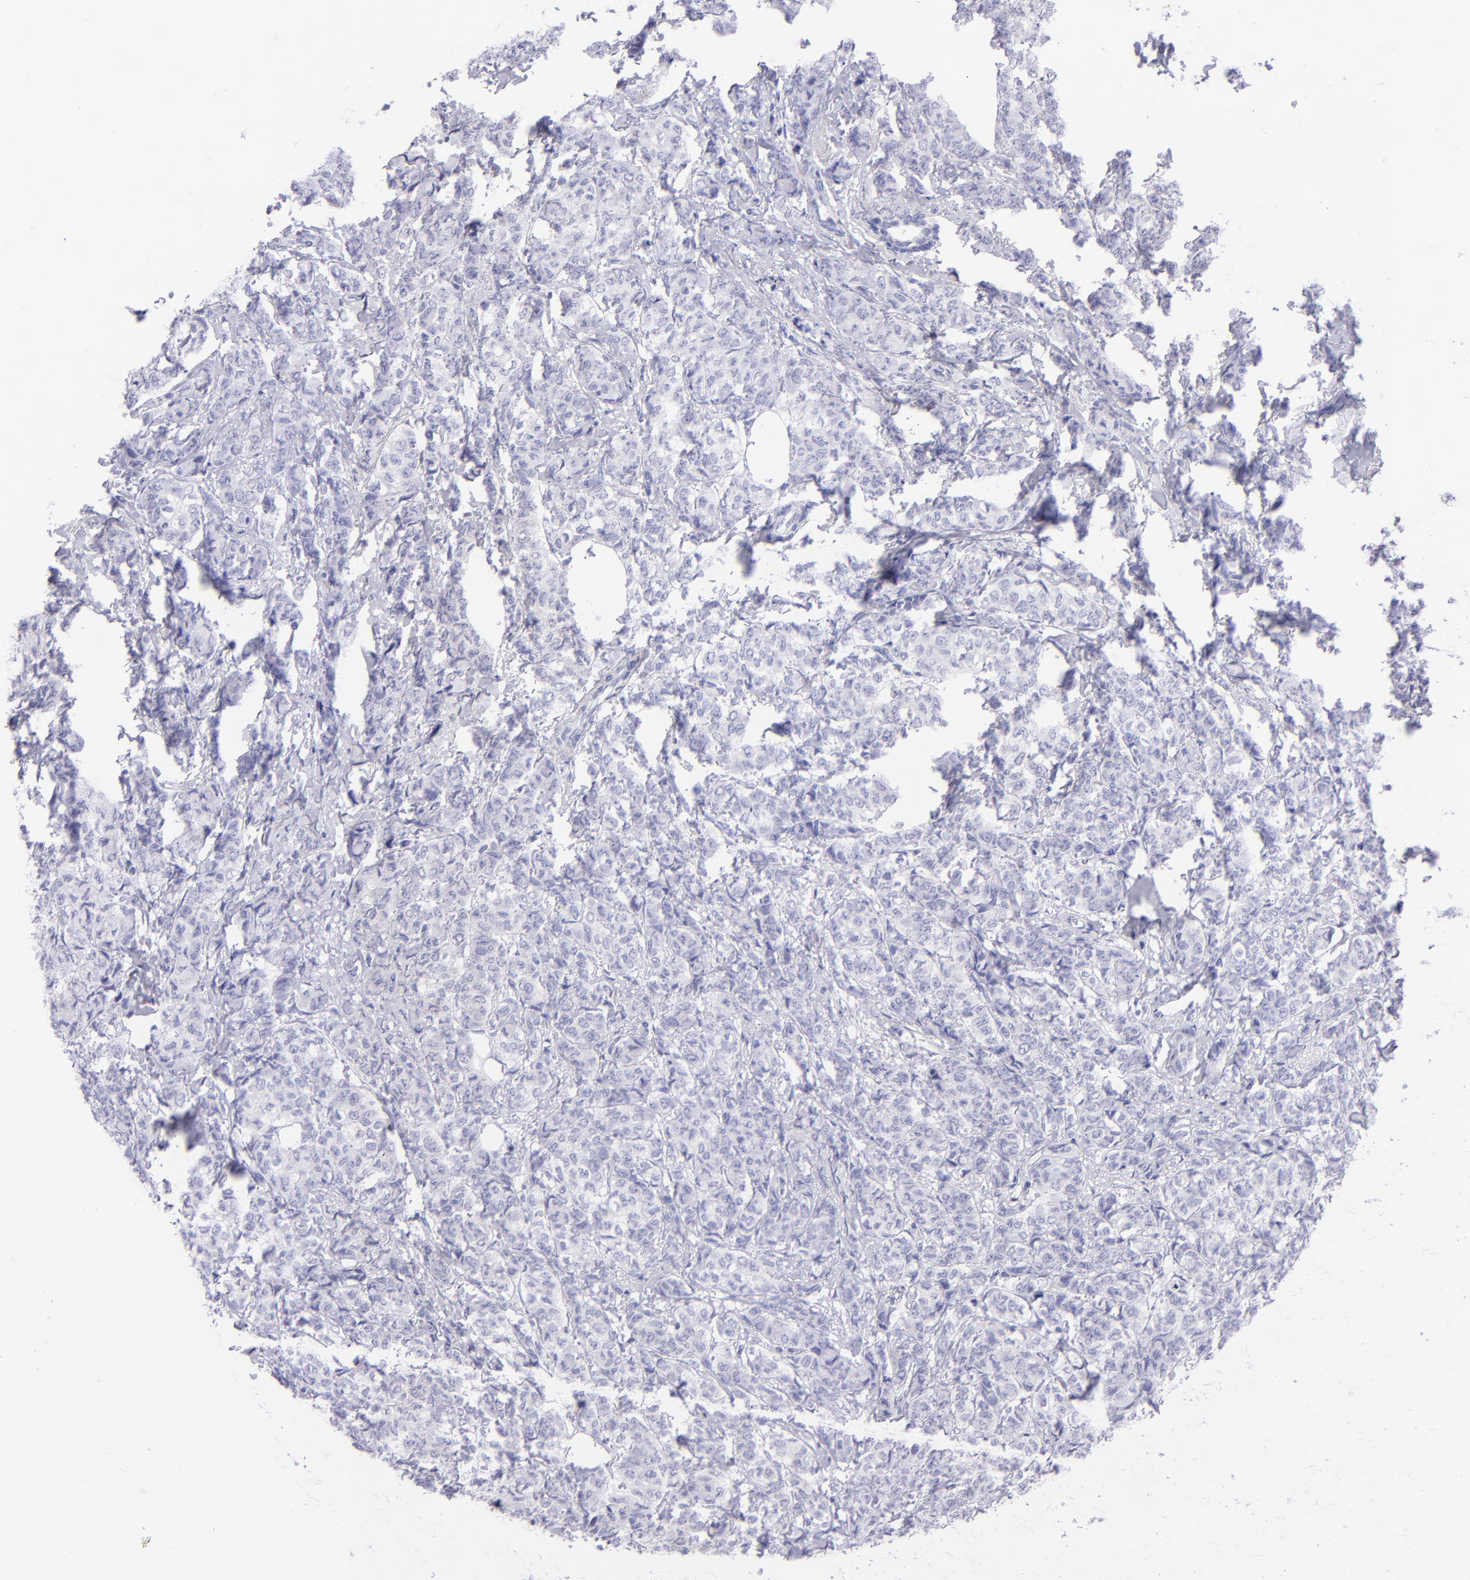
{"staining": {"intensity": "negative", "quantity": "none", "location": "none"}, "tissue": "breast cancer", "cell_type": "Tumor cells", "image_type": "cancer", "snomed": [{"axis": "morphology", "description": "Lobular carcinoma"}, {"axis": "topography", "description": "Breast"}], "caption": "Immunohistochemistry (IHC) of lobular carcinoma (breast) exhibits no positivity in tumor cells.", "gene": "SLC1A2", "patient": {"sex": "female", "age": 60}}